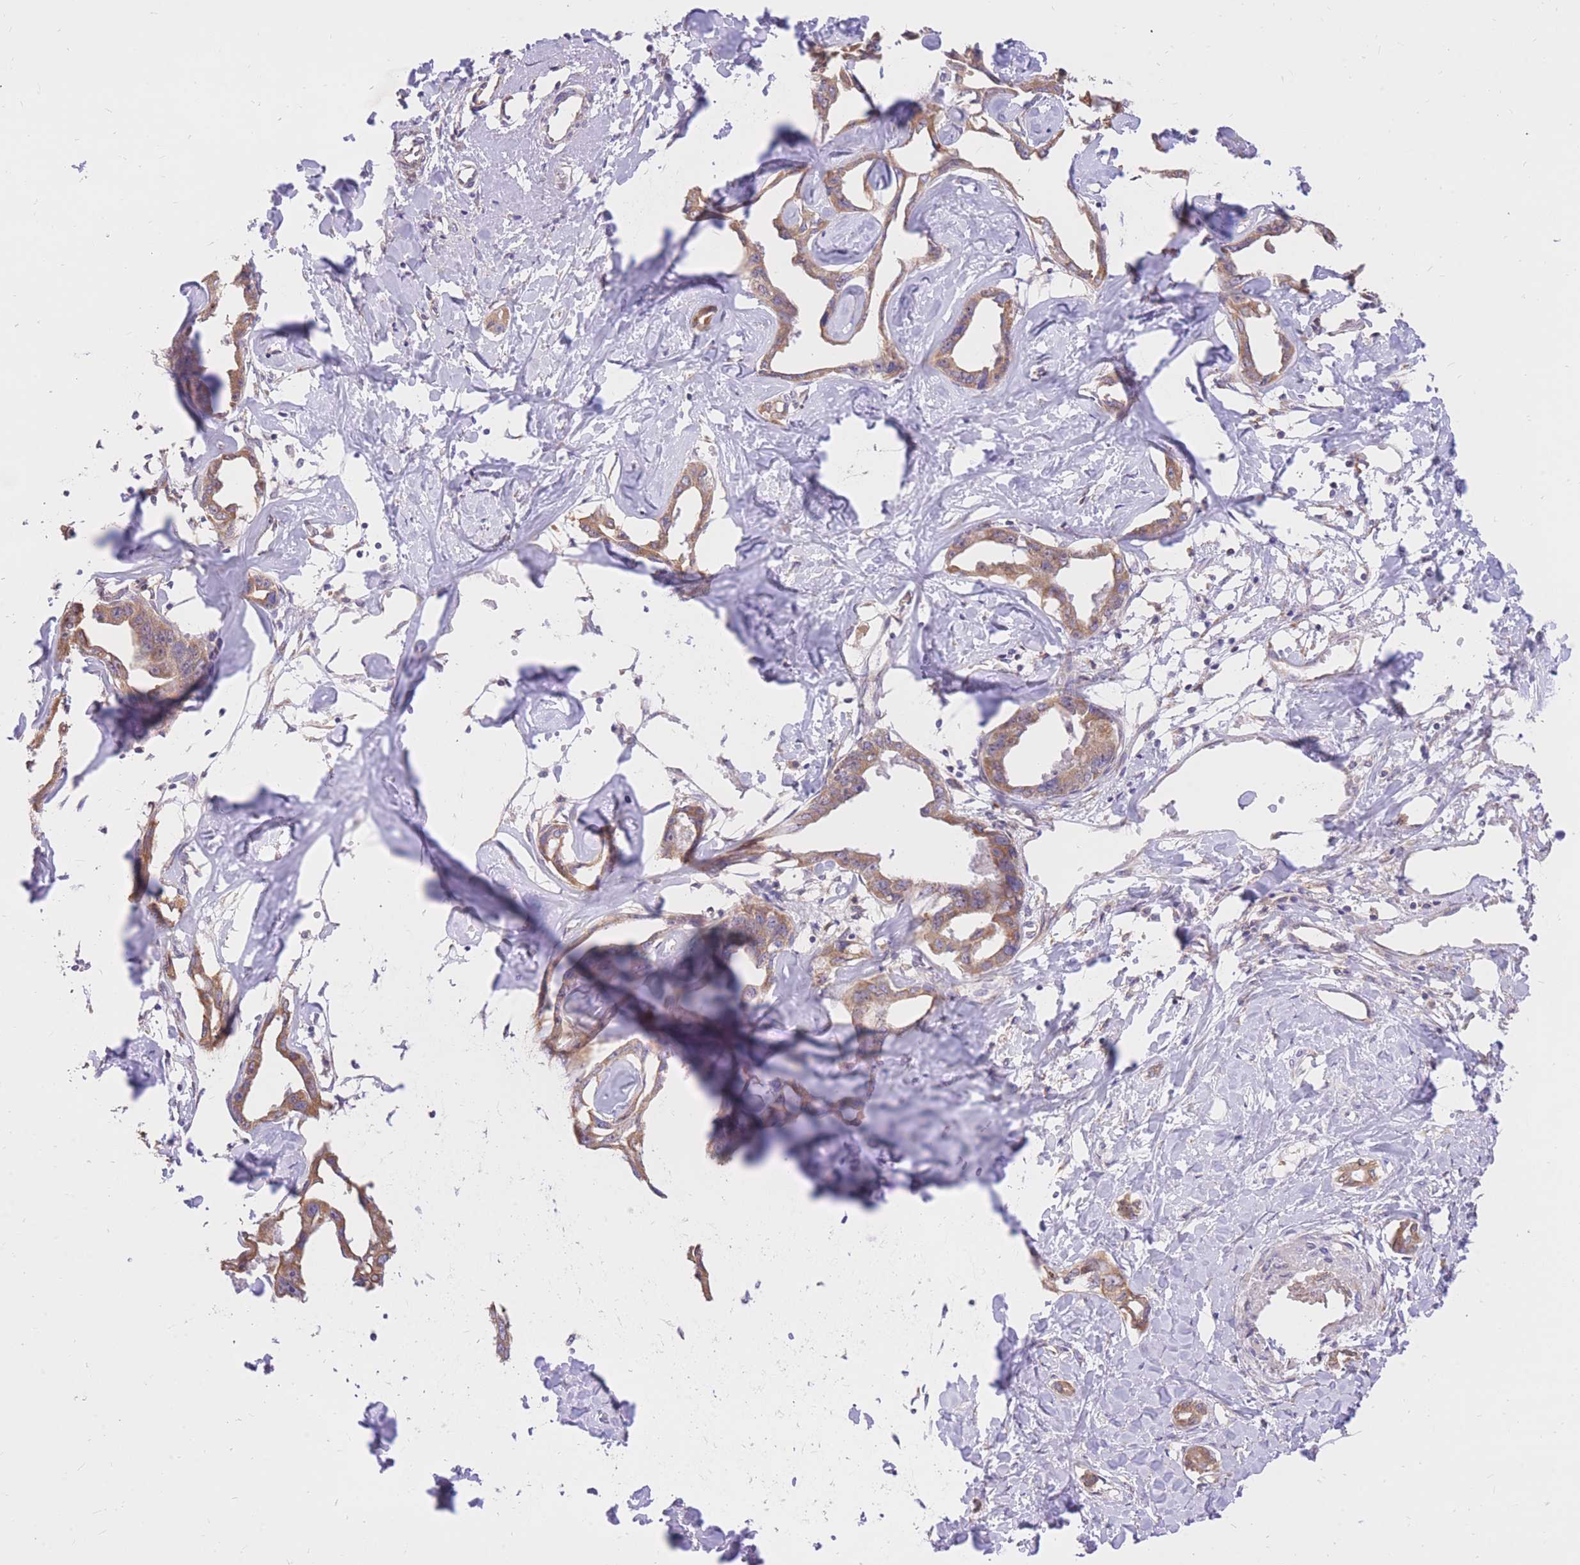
{"staining": {"intensity": "moderate", "quantity": ">75%", "location": "cytoplasmic/membranous"}, "tissue": "liver cancer", "cell_type": "Tumor cells", "image_type": "cancer", "snomed": [{"axis": "morphology", "description": "Cholangiocarcinoma"}, {"axis": "topography", "description": "Liver"}], "caption": "Moderate cytoplasmic/membranous staining is seen in about >75% of tumor cells in cholangiocarcinoma (liver). (Stains: DAB in brown, nuclei in blue, Microscopy: brightfield microscopy at high magnification).", "gene": "TOPAZ1", "patient": {"sex": "male", "age": 59}}